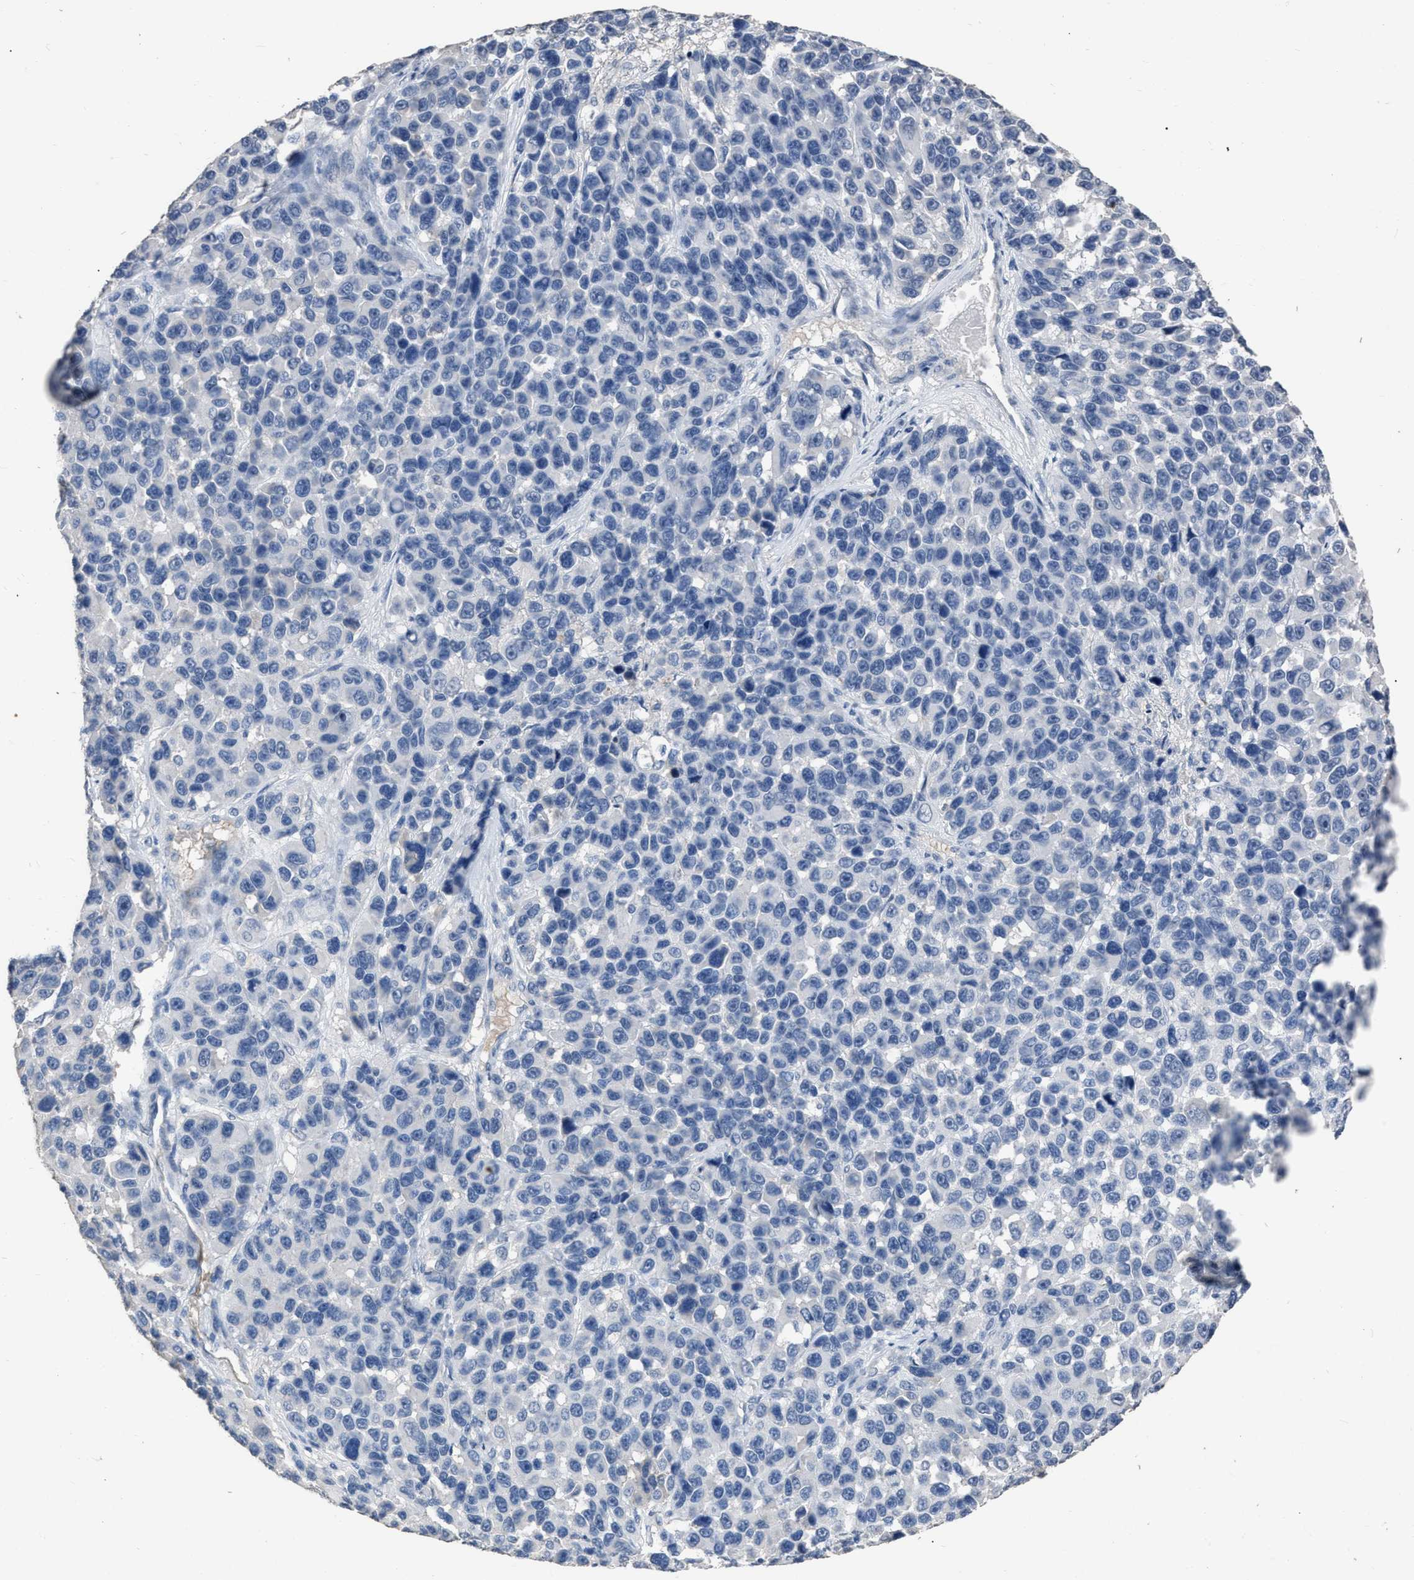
{"staining": {"intensity": "negative", "quantity": "none", "location": "none"}, "tissue": "melanoma", "cell_type": "Tumor cells", "image_type": "cancer", "snomed": [{"axis": "morphology", "description": "Malignant melanoma, NOS"}, {"axis": "topography", "description": "Skin"}], "caption": "A high-resolution micrograph shows IHC staining of malignant melanoma, which reveals no significant expression in tumor cells.", "gene": "HABP2", "patient": {"sex": "male", "age": 53}}